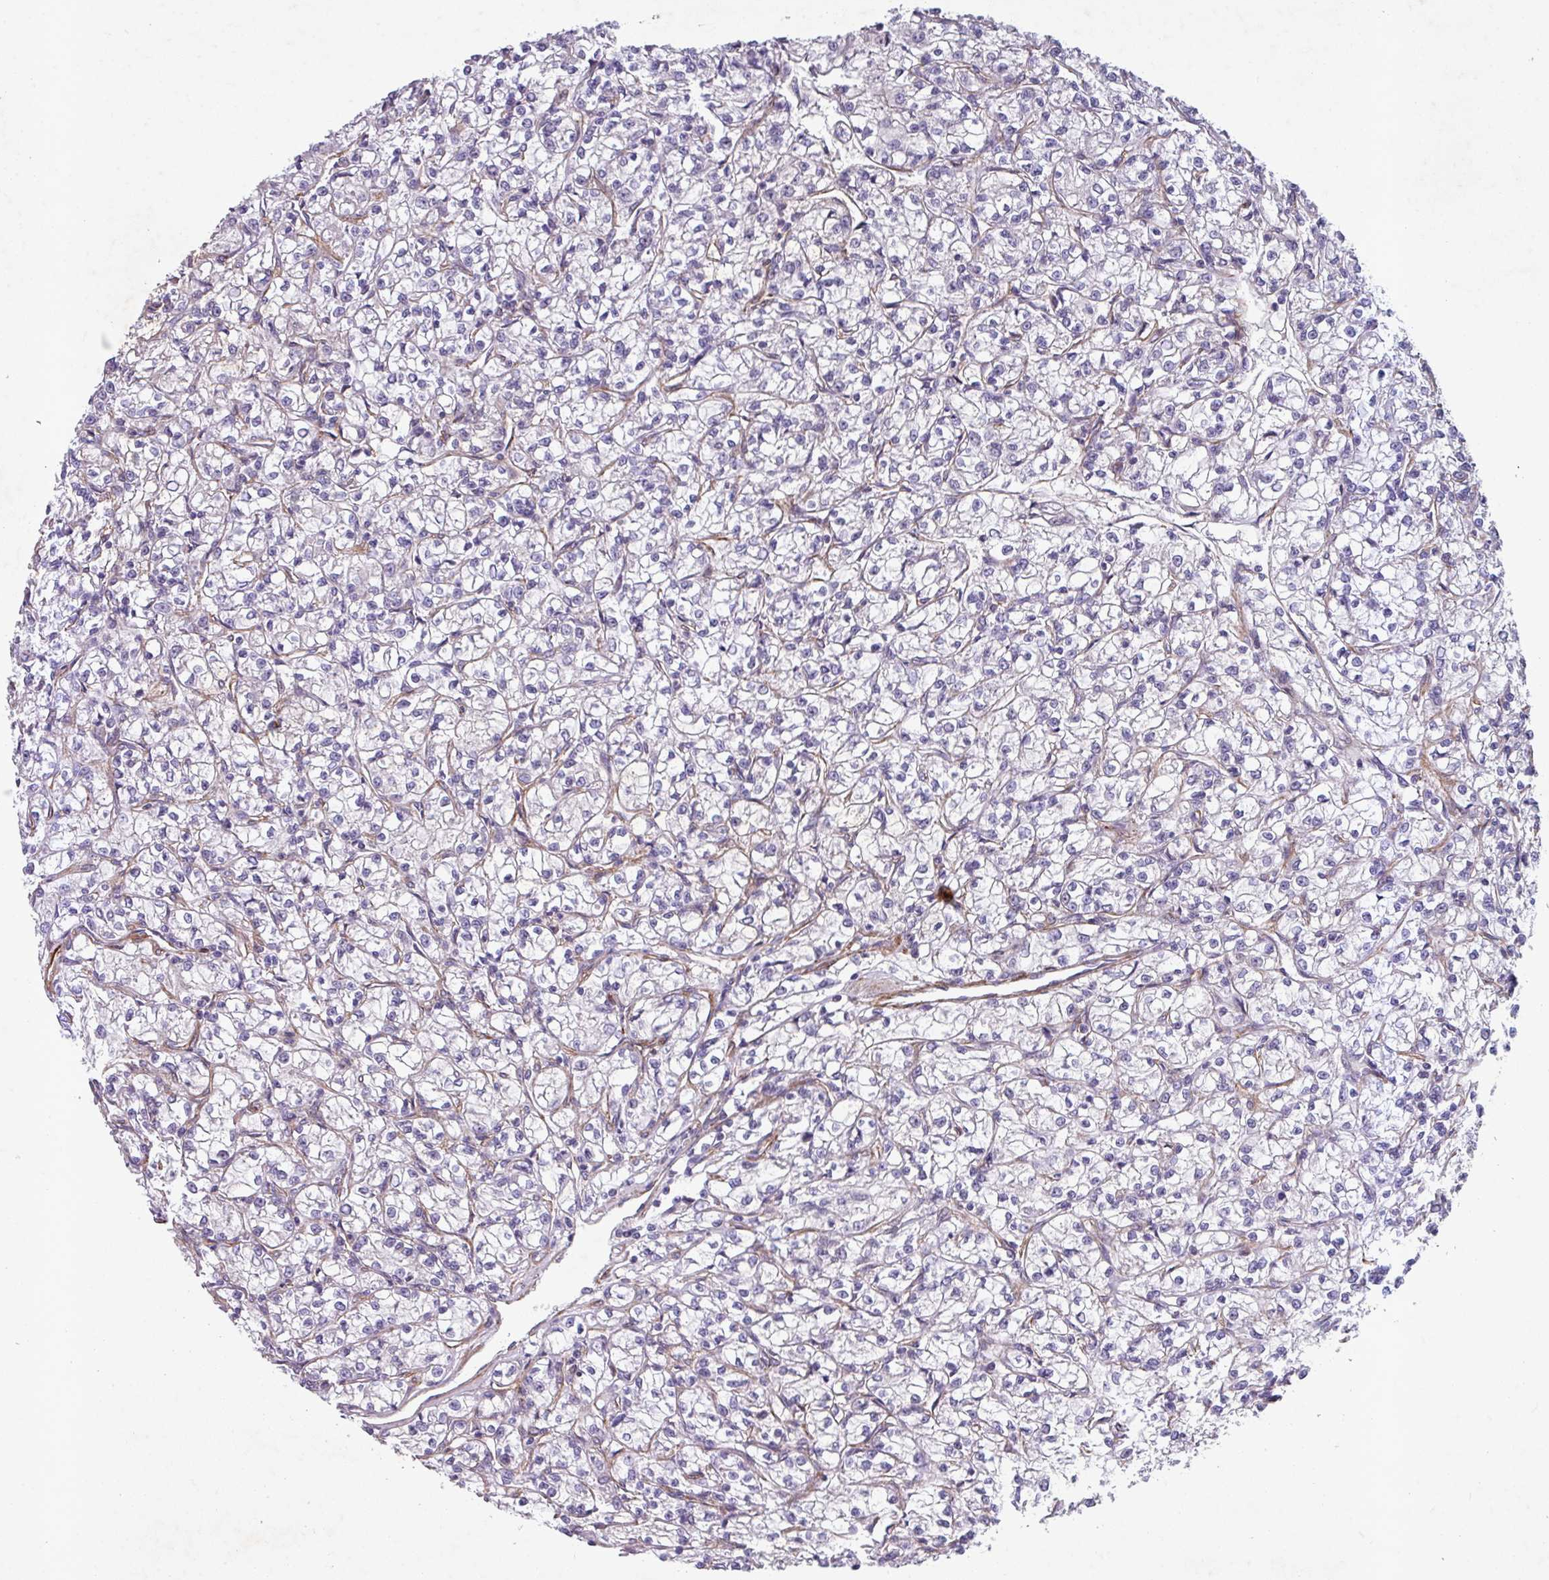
{"staining": {"intensity": "negative", "quantity": "none", "location": "none"}, "tissue": "renal cancer", "cell_type": "Tumor cells", "image_type": "cancer", "snomed": [{"axis": "morphology", "description": "Adenocarcinoma, NOS"}, {"axis": "topography", "description": "Kidney"}], "caption": "IHC micrograph of neoplastic tissue: human adenocarcinoma (renal) stained with DAB shows no significant protein staining in tumor cells. Brightfield microscopy of immunohistochemistry (IHC) stained with DAB (brown) and hematoxylin (blue), captured at high magnification.", "gene": "ATP2C2", "patient": {"sex": "female", "age": 59}}